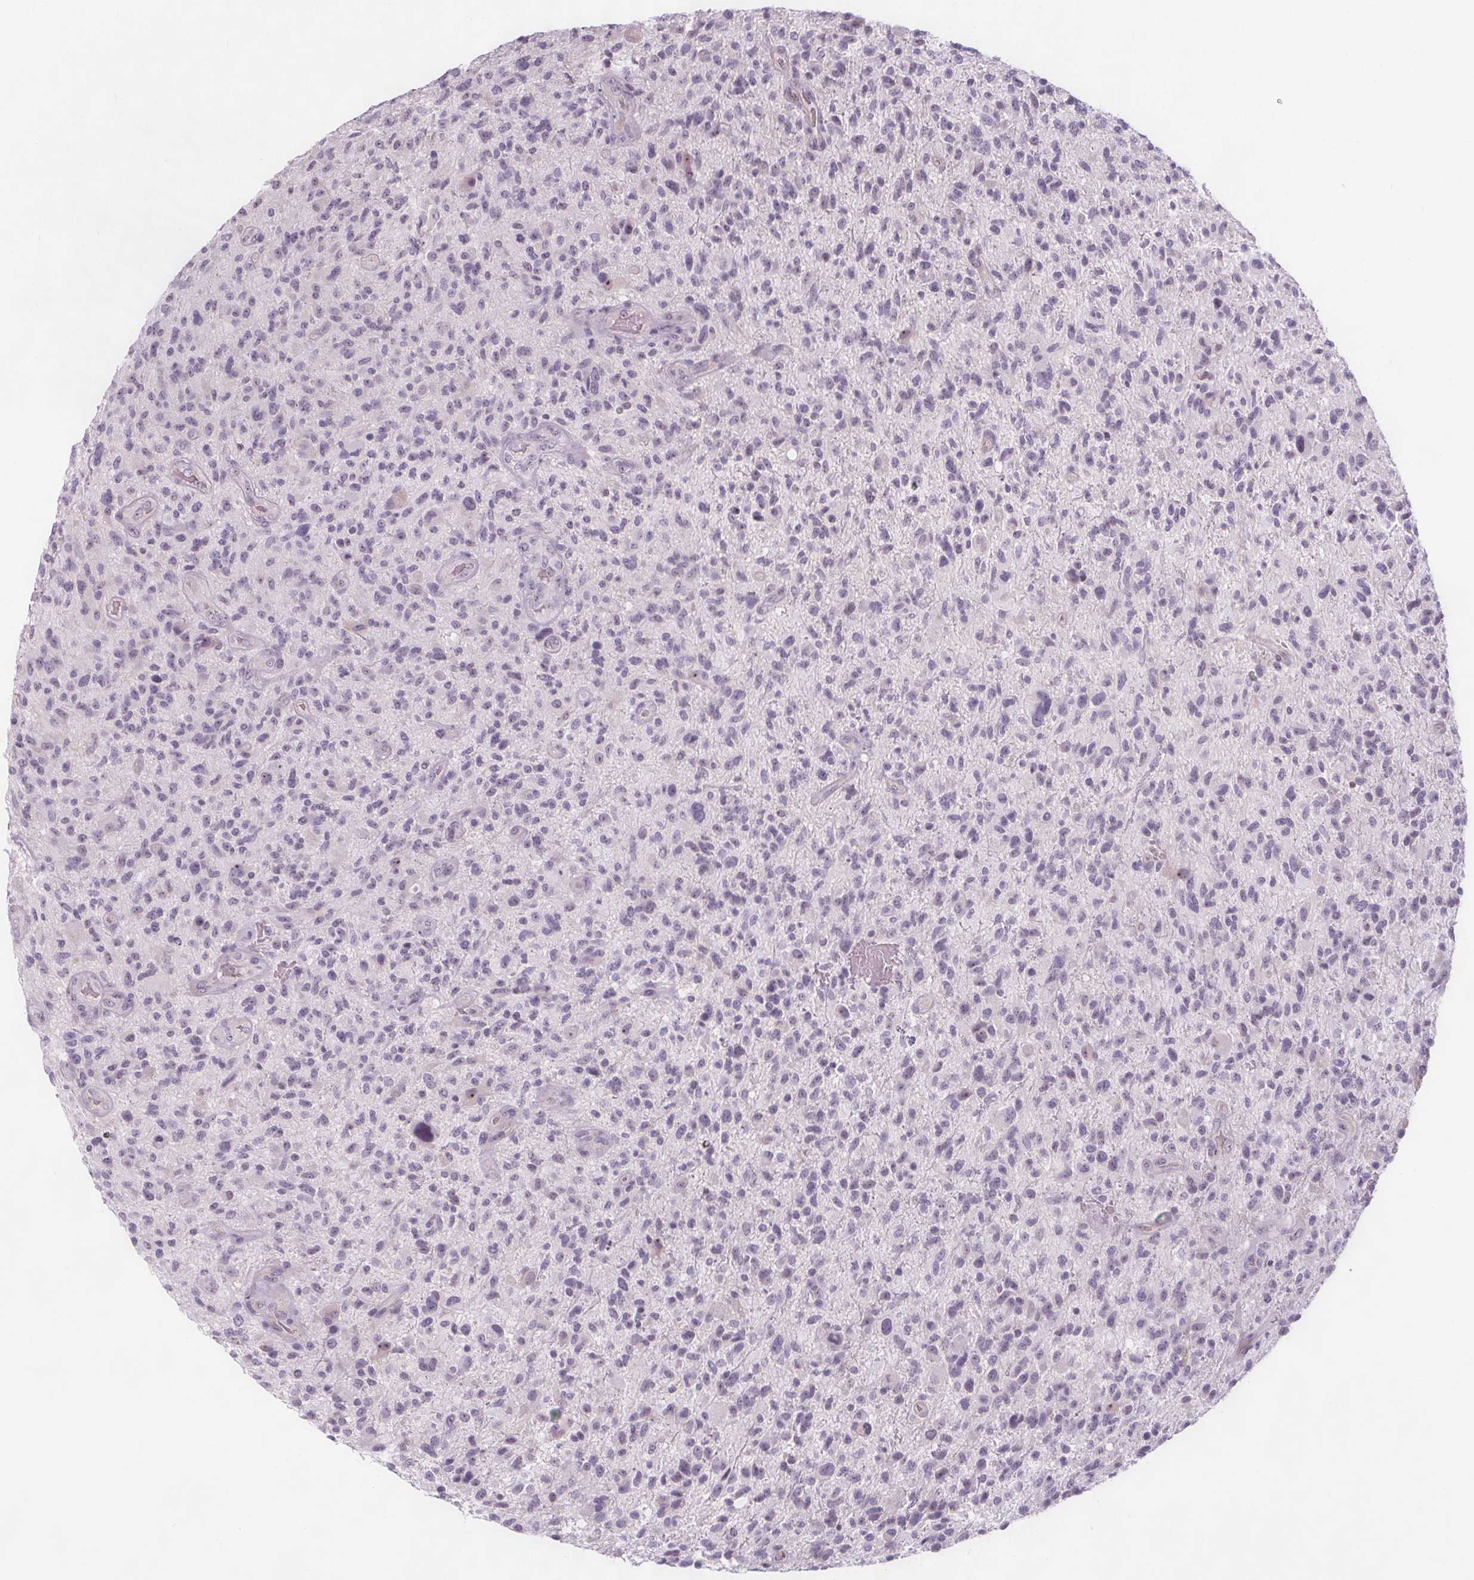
{"staining": {"intensity": "weak", "quantity": "<25%", "location": "nuclear"}, "tissue": "glioma", "cell_type": "Tumor cells", "image_type": "cancer", "snomed": [{"axis": "morphology", "description": "Glioma, malignant, High grade"}, {"axis": "topography", "description": "Brain"}], "caption": "DAB immunohistochemical staining of human glioma reveals no significant staining in tumor cells. (Stains: DAB (3,3'-diaminobenzidine) immunohistochemistry (IHC) with hematoxylin counter stain, Microscopy: brightfield microscopy at high magnification).", "gene": "NOLC1", "patient": {"sex": "male", "age": 47}}